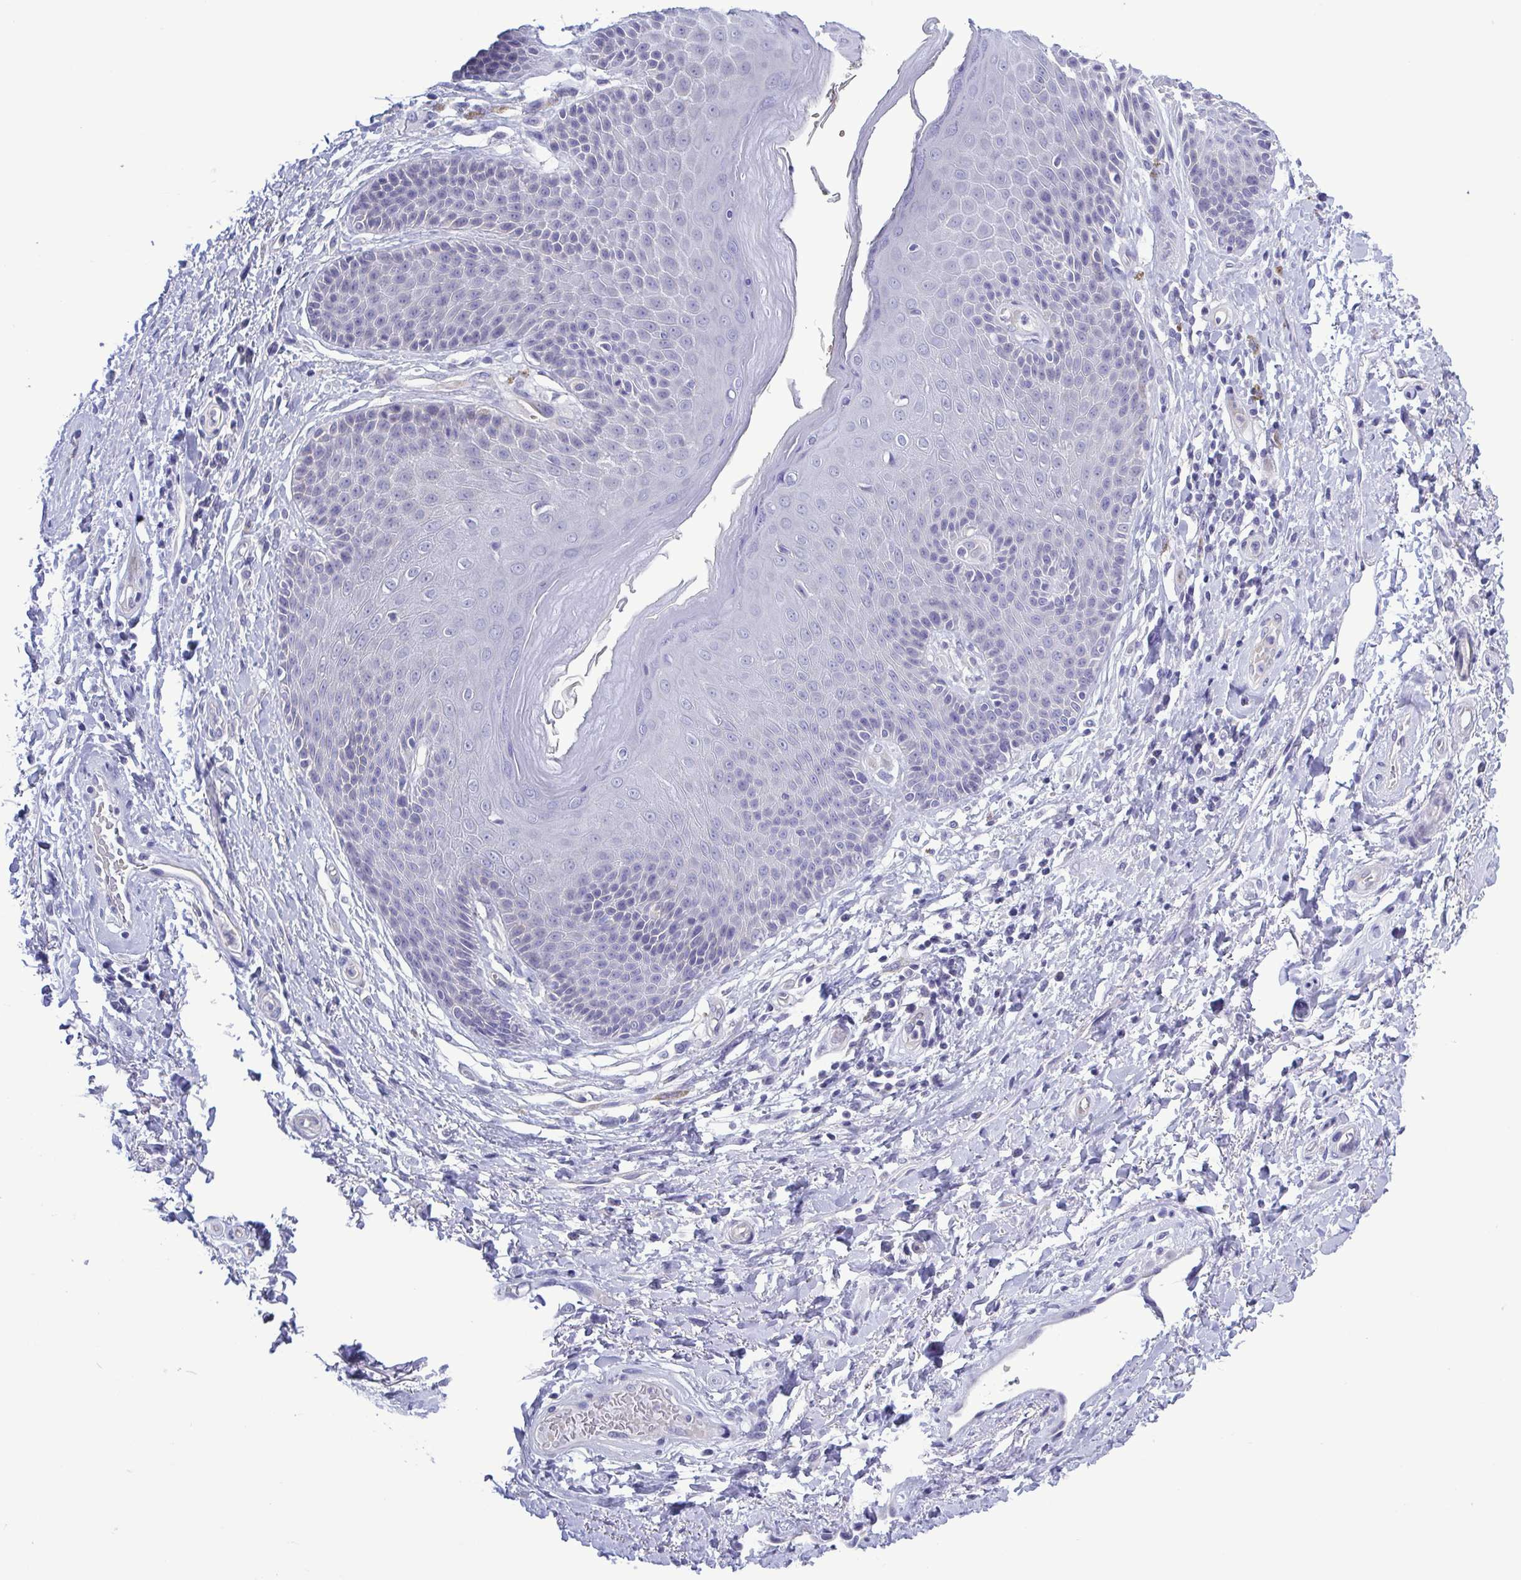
{"staining": {"intensity": "weak", "quantity": "<25%", "location": "cytoplasmic/membranous"}, "tissue": "skin", "cell_type": "Epidermal cells", "image_type": "normal", "snomed": [{"axis": "morphology", "description": "Normal tissue, NOS"}, {"axis": "topography", "description": "Anal"}, {"axis": "topography", "description": "Peripheral nerve tissue"}], "caption": "Immunohistochemical staining of normal skin exhibits no significant positivity in epidermal cells. Brightfield microscopy of immunohistochemistry stained with DAB (brown) and hematoxylin (blue), captured at high magnification.", "gene": "TEX12", "patient": {"sex": "male", "age": 51}}